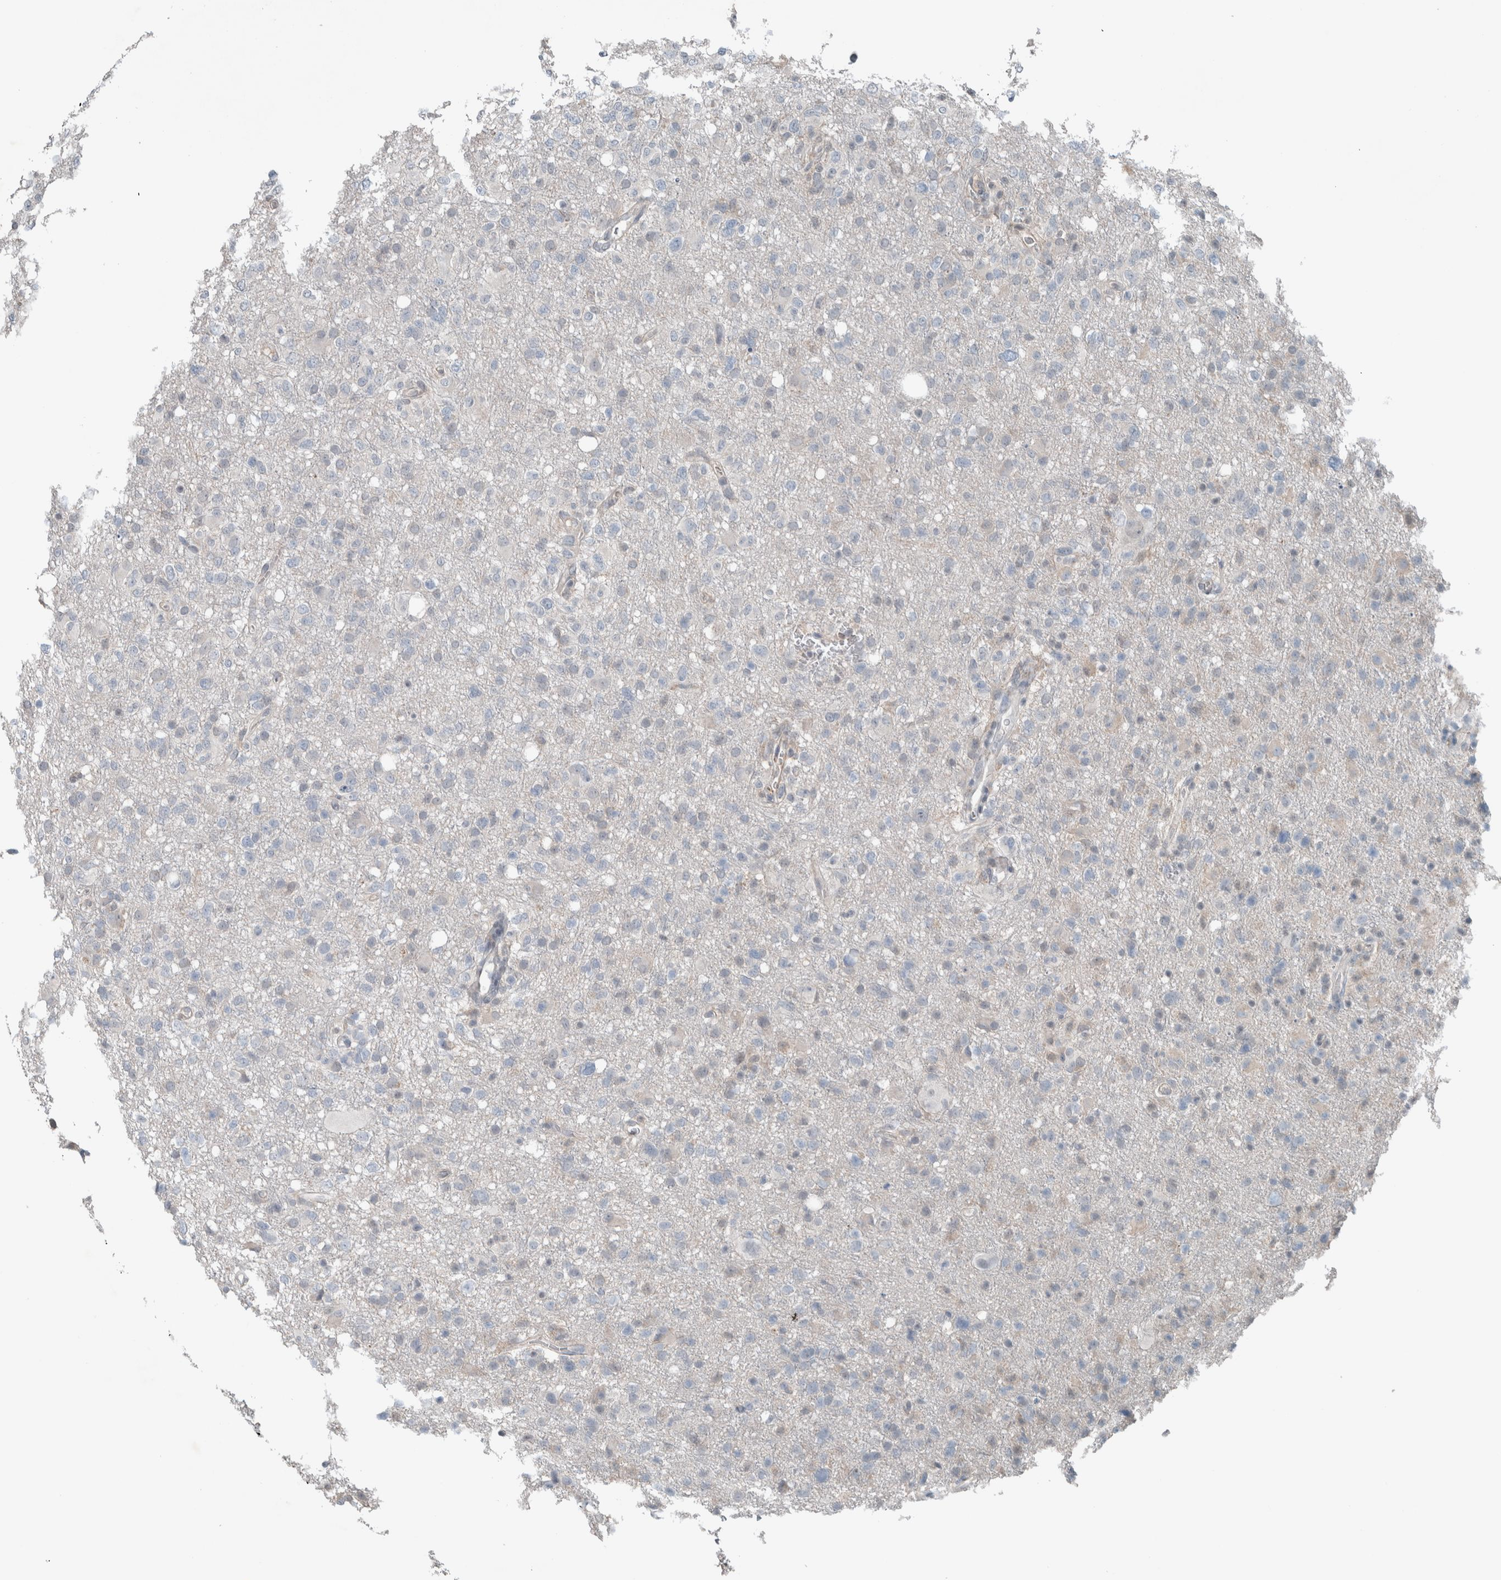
{"staining": {"intensity": "negative", "quantity": "none", "location": "none"}, "tissue": "glioma", "cell_type": "Tumor cells", "image_type": "cancer", "snomed": [{"axis": "morphology", "description": "Glioma, malignant, High grade"}, {"axis": "topography", "description": "Brain"}], "caption": "DAB immunohistochemical staining of glioma reveals no significant staining in tumor cells.", "gene": "JADE2", "patient": {"sex": "female", "age": 57}}